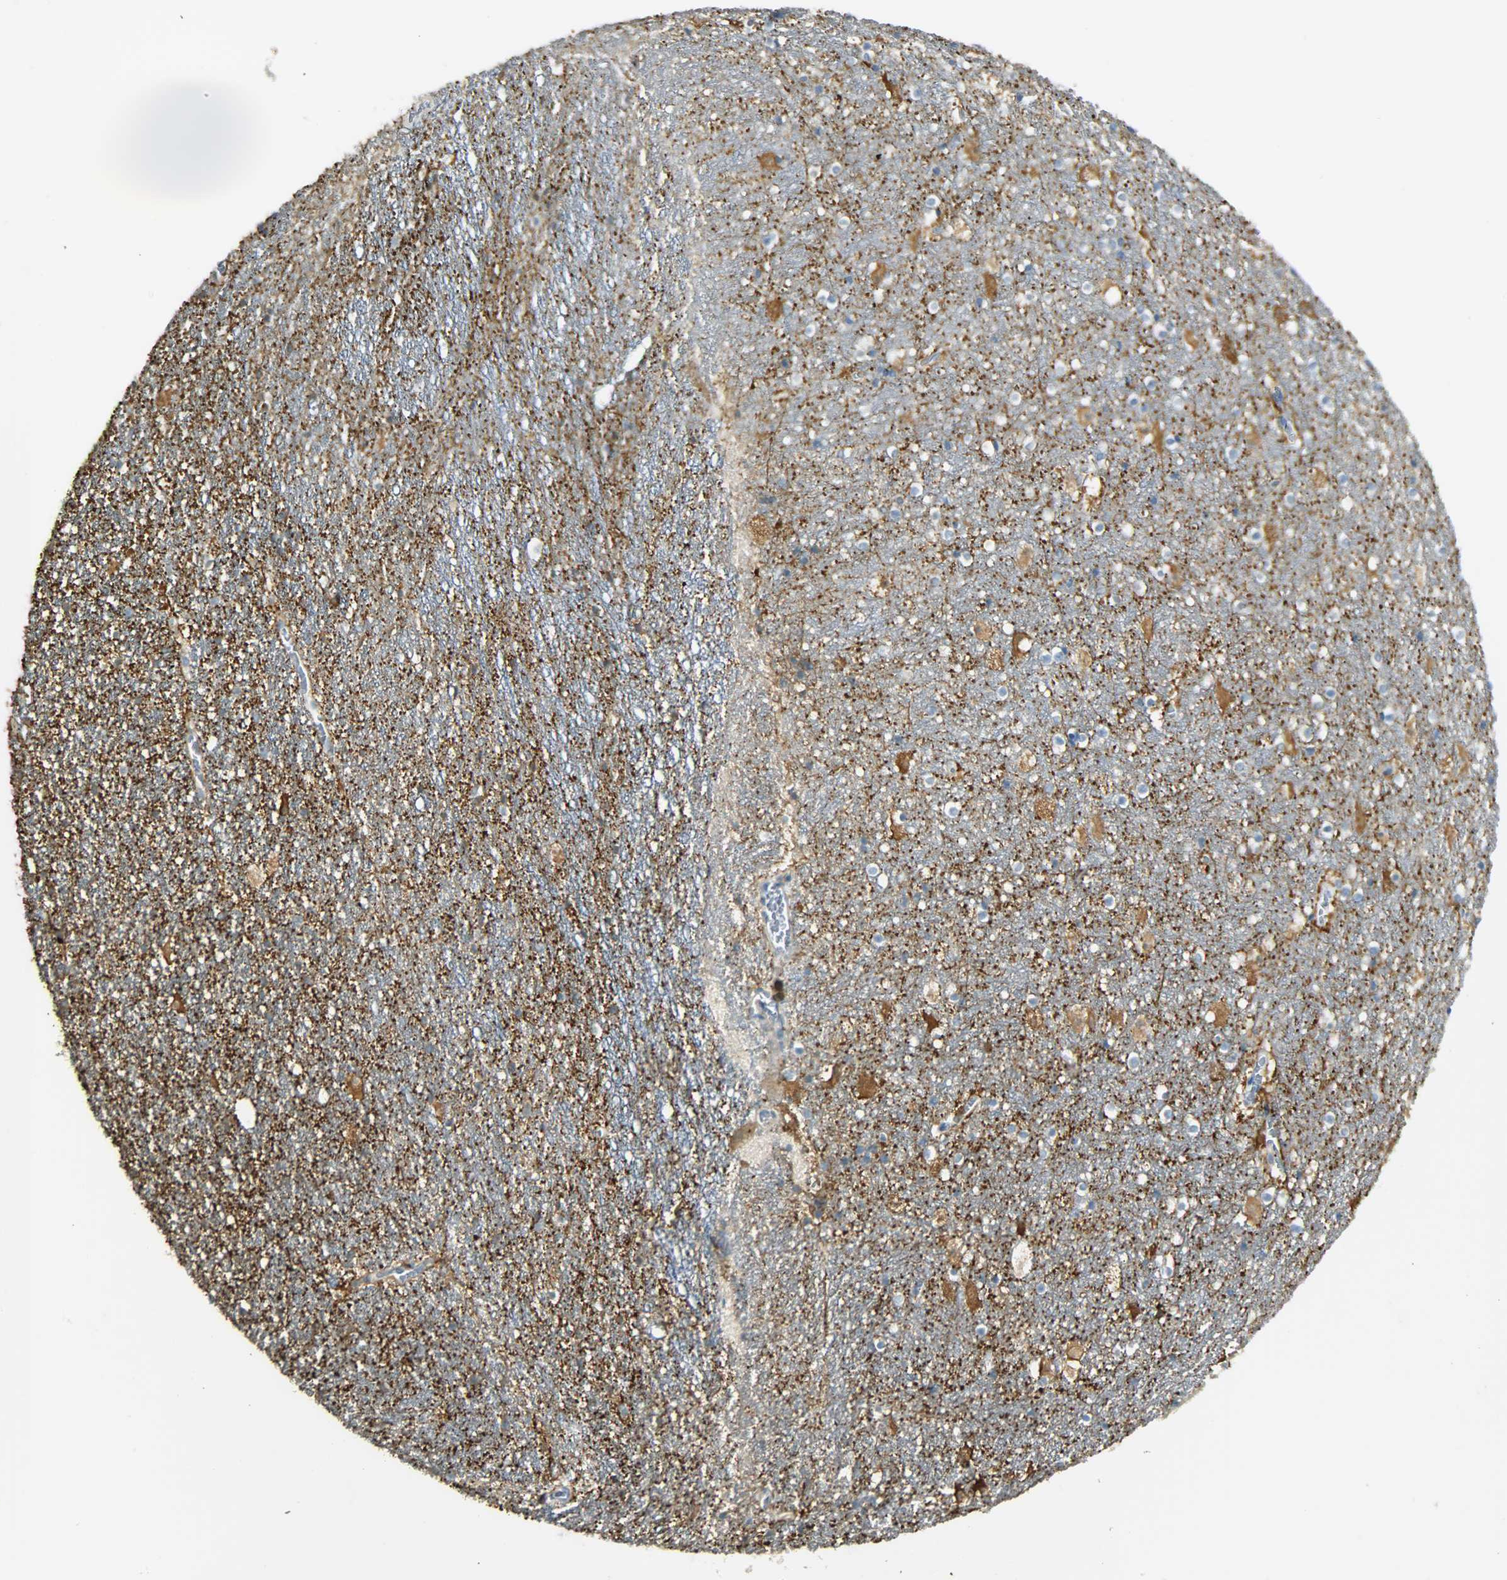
{"staining": {"intensity": "moderate", "quantity": "<25%", "location": "cytoplasmic/membranous"}, "tissue": "hippocampus", "cell_type": "Glial cells", "image_type": "normal", "snomed": [{"axis": "morphology", "description": "Normal tissue, NOS"}, {"axis": "topography", "description": "Hippocampus"}], "caption": "IHC micrograph of benign hippocampus: human hippocampus stained using immunohistochemistry (IHC) displays low levels of moderate protein expression localized specifically in the cytoplasmic/membranous of glial cells, appearing as a cytoplasmic/membranous brown color.", "gene": "TPX2", "patient": {"sex": "male", "age": 45}}